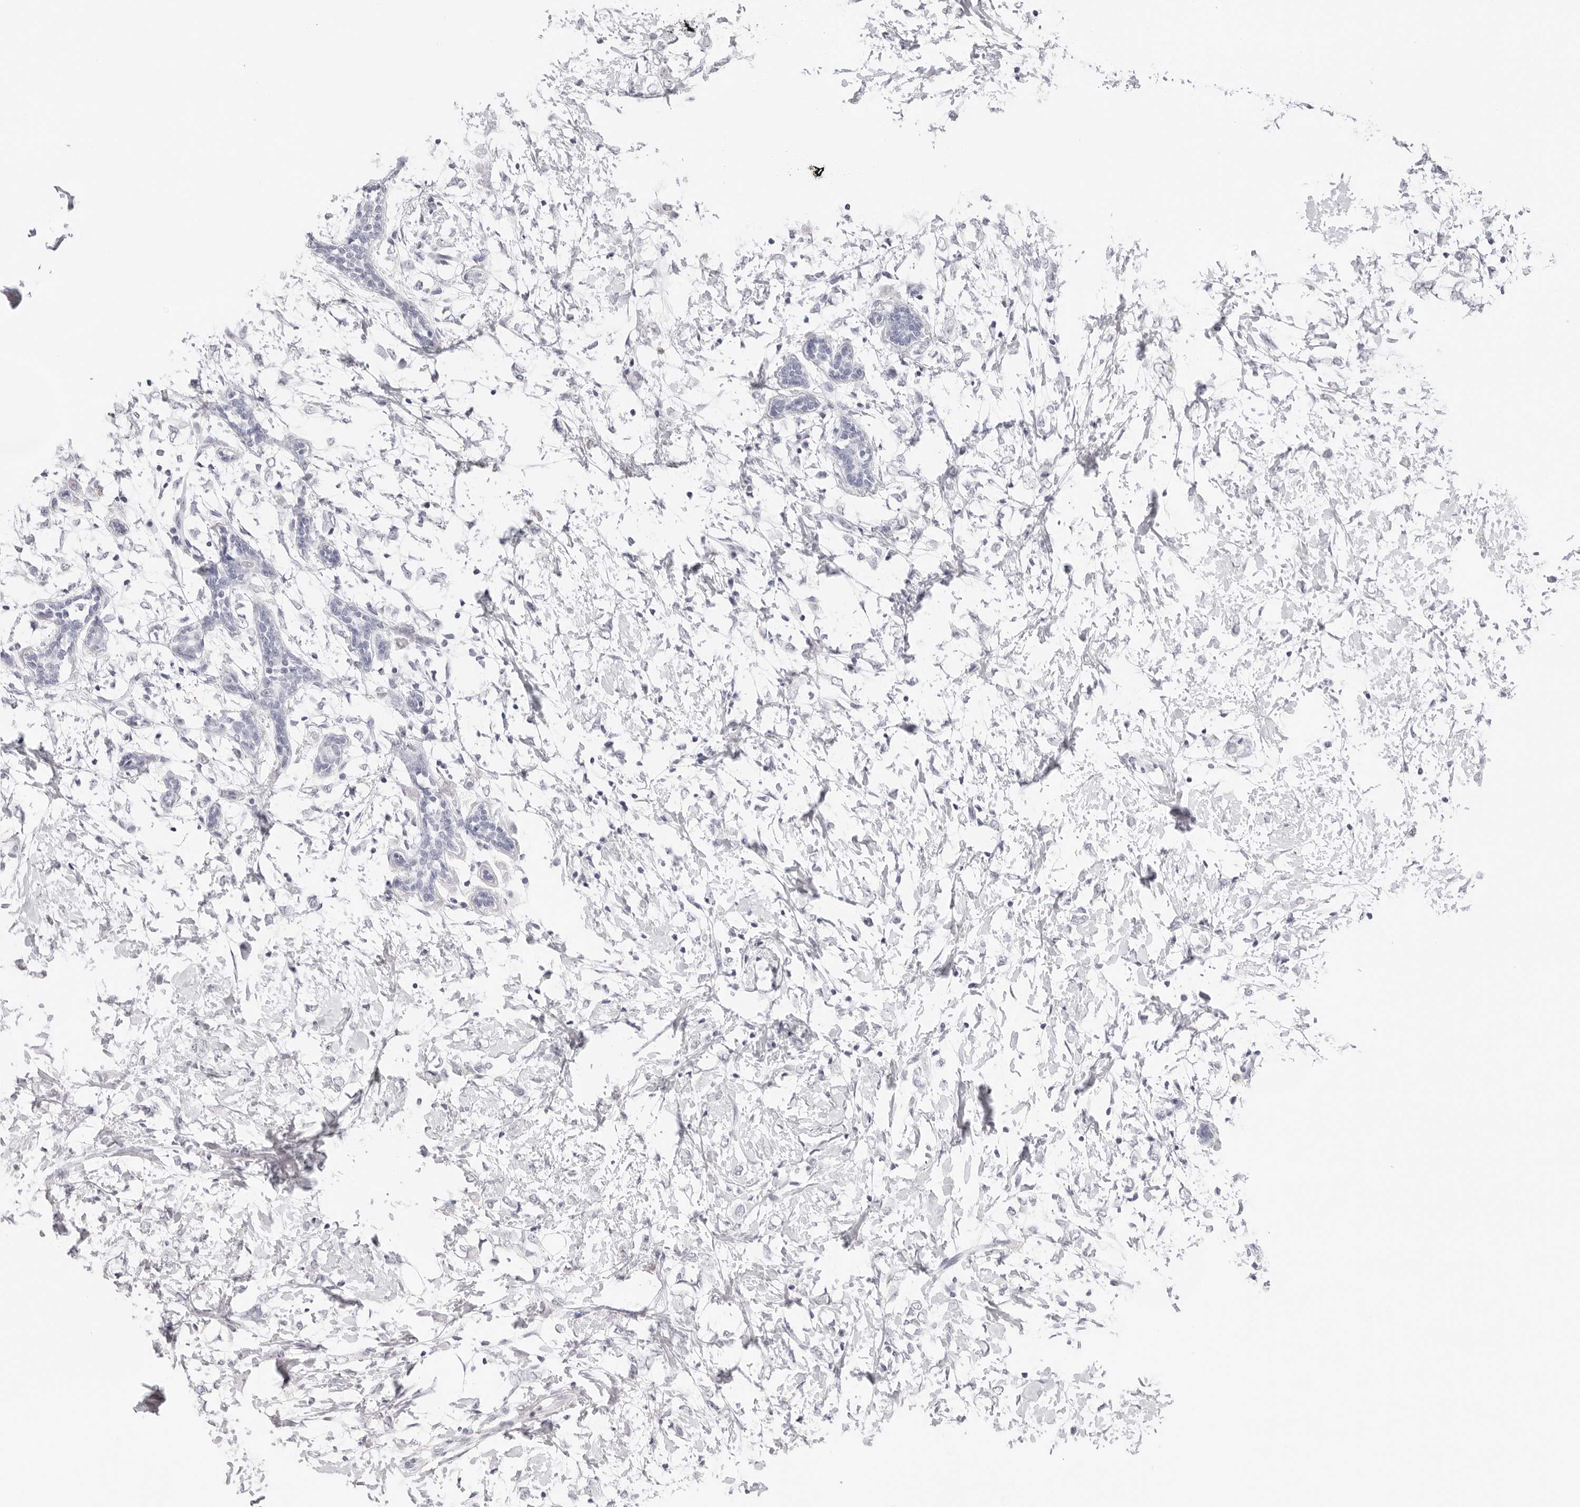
{"staining": {"intensity": "negative", "quantity": "none", "location": "none"}, "tissue": "breast cancer", "cell_type": "Tumor cells", "image_type": "cancer", "snomed": [{"axis": "morphology", "description": "Normal tissue, NOS"}, {"axis": "morphology", "description": "Lobular carcinoma"}, {"axis": "topography", "description": "Breast"}], "caption": "This is an IHC image of lobular carcinoma (breast). There is no positivity in tumor cells.", "gene": "CST5", "patient": {"sex": "female", "age": 47}}